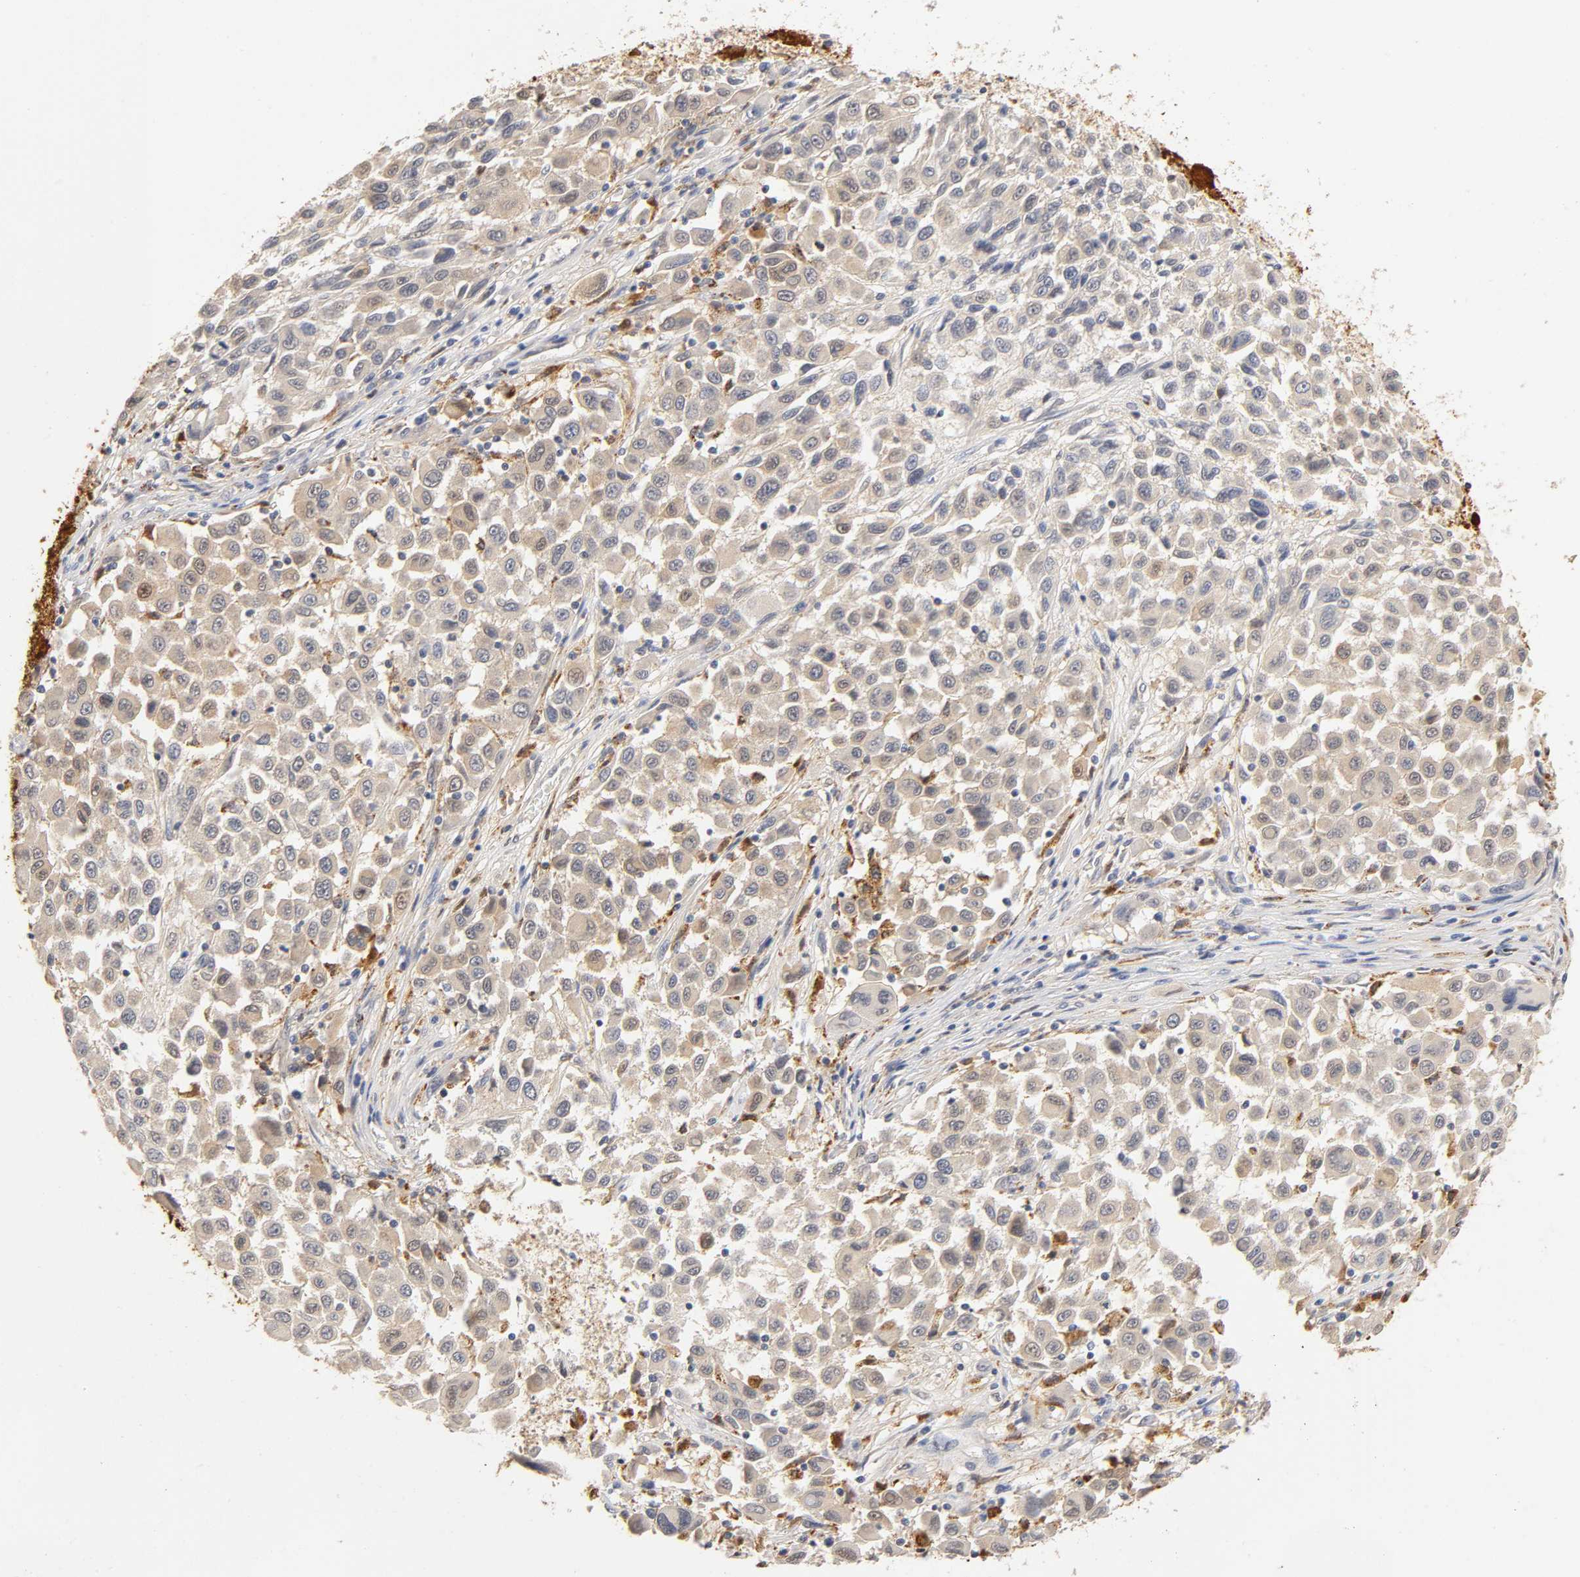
{"staining": {"intensity": "weak", "quantity": "25%-75%", "location": "cytoplasmic/membranous,nuclear"}, "tissue": "melanoma", "cell_type": "Tumor cells", "image_type": "cancer", "snomed": [{"axis": "morphology", "description": "Malignant melanoma, Metastatic site"}, {"axis": "topography", "description": "Lymph node"}], "caption": "A low amount of weak cytoplasmic/membranous and nuclear staining is seen in approximately 25%-75% of tumor cells in malignant melanoma (metastatic site) tissue.", "gene": "ISG15", "patient": {"sex": "male", "age": 61}}